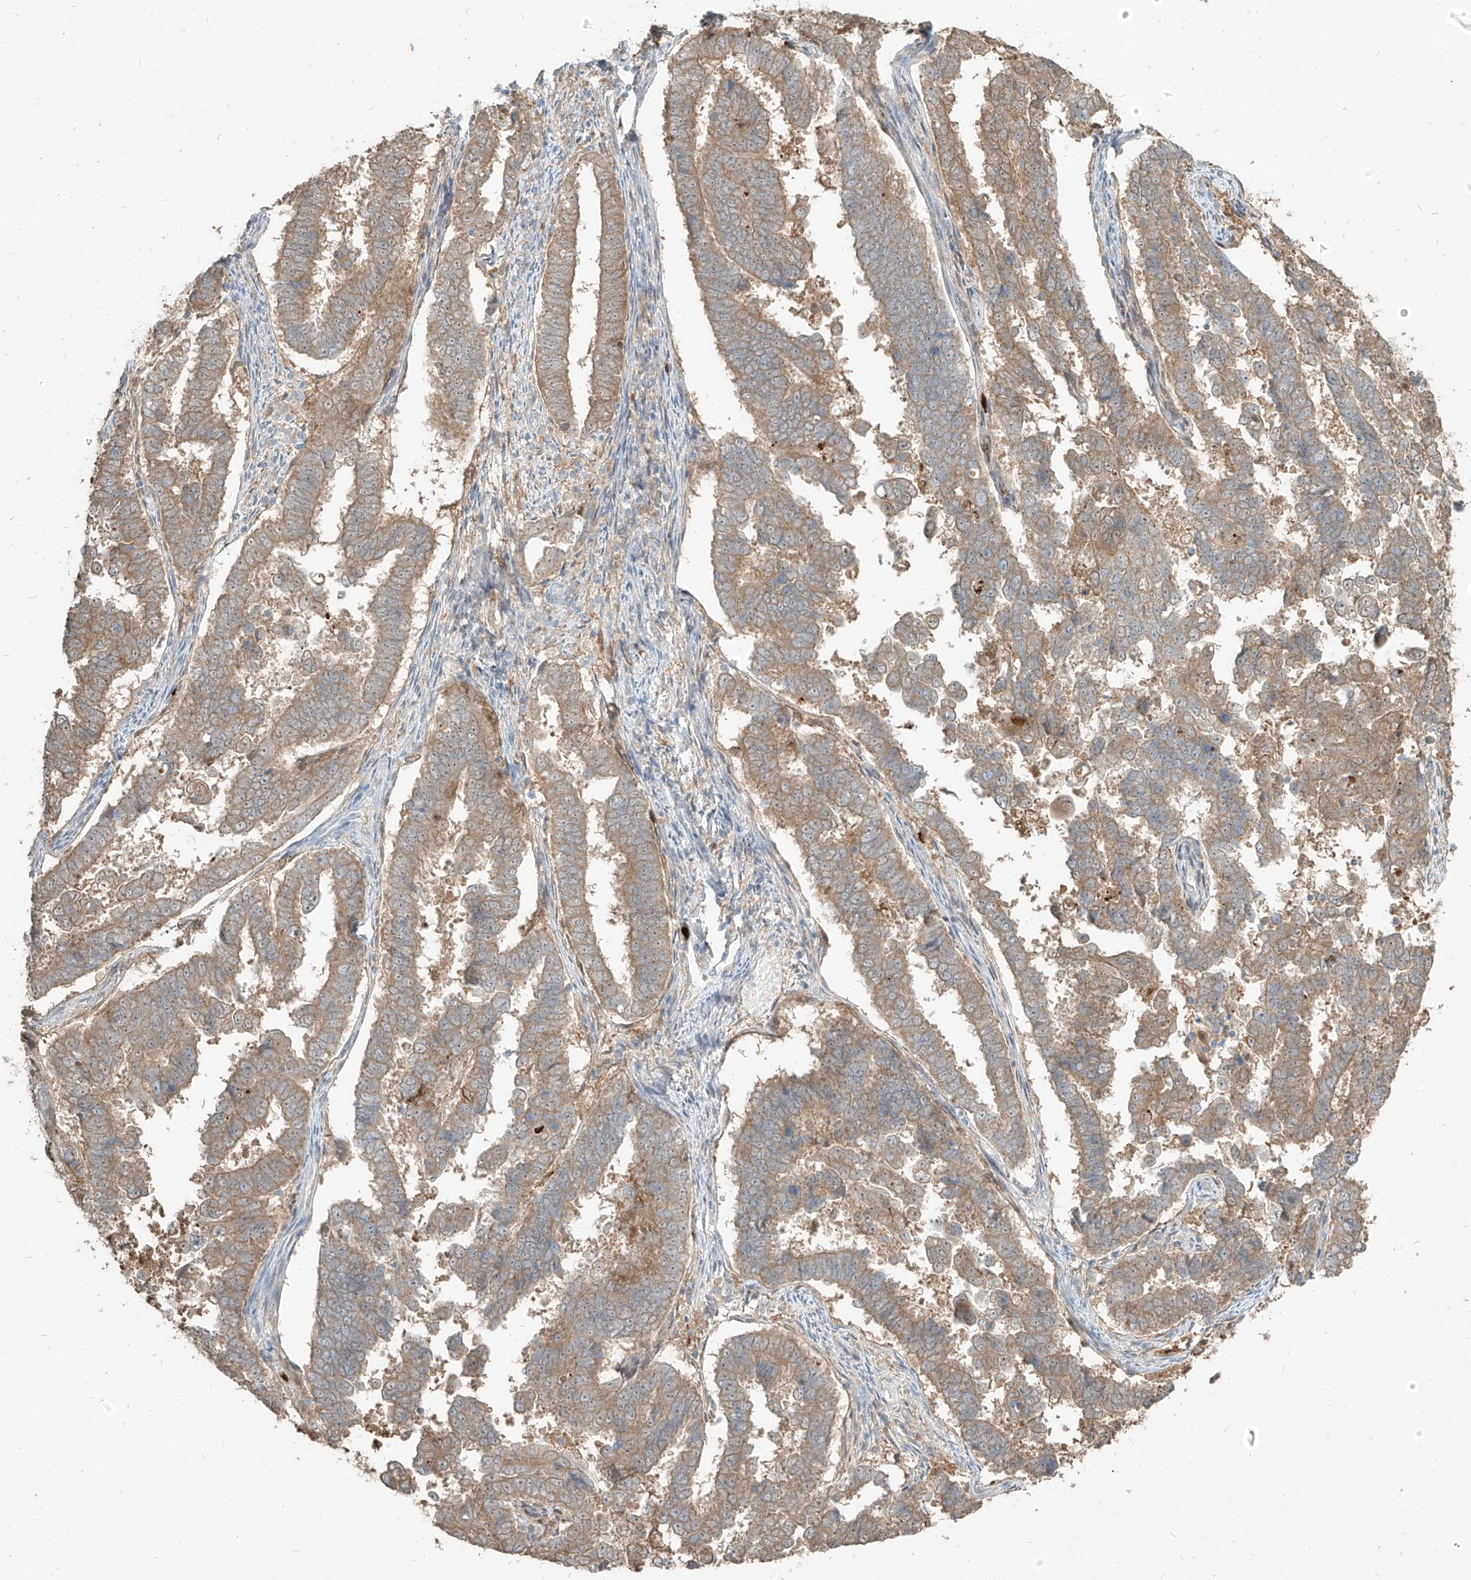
{"staining": {"intensity": "moderate", "quantity": ">75%", "location": "cytoplasmic/membranous"}, "tissue": "endometrial cancer", "cell_type": "Tumor cells", "image_type": "cancer", "snomed": [{"axis": "morphology", "description": "Adenocarcinoma, NOS"}, {"axis": "topography", "description": "Endometrium"}], "caption": "This photomicrograph shows endometrial cancer stained with immunohistochemistry (IHC) to label a protein in brown. The cytoplasmic/membranous of tumor cells show moderate positivity for the protein. Nuclei are counter-stained blue.", "gene": "PGD", "patient": {"sex": "female", "age": 75}}